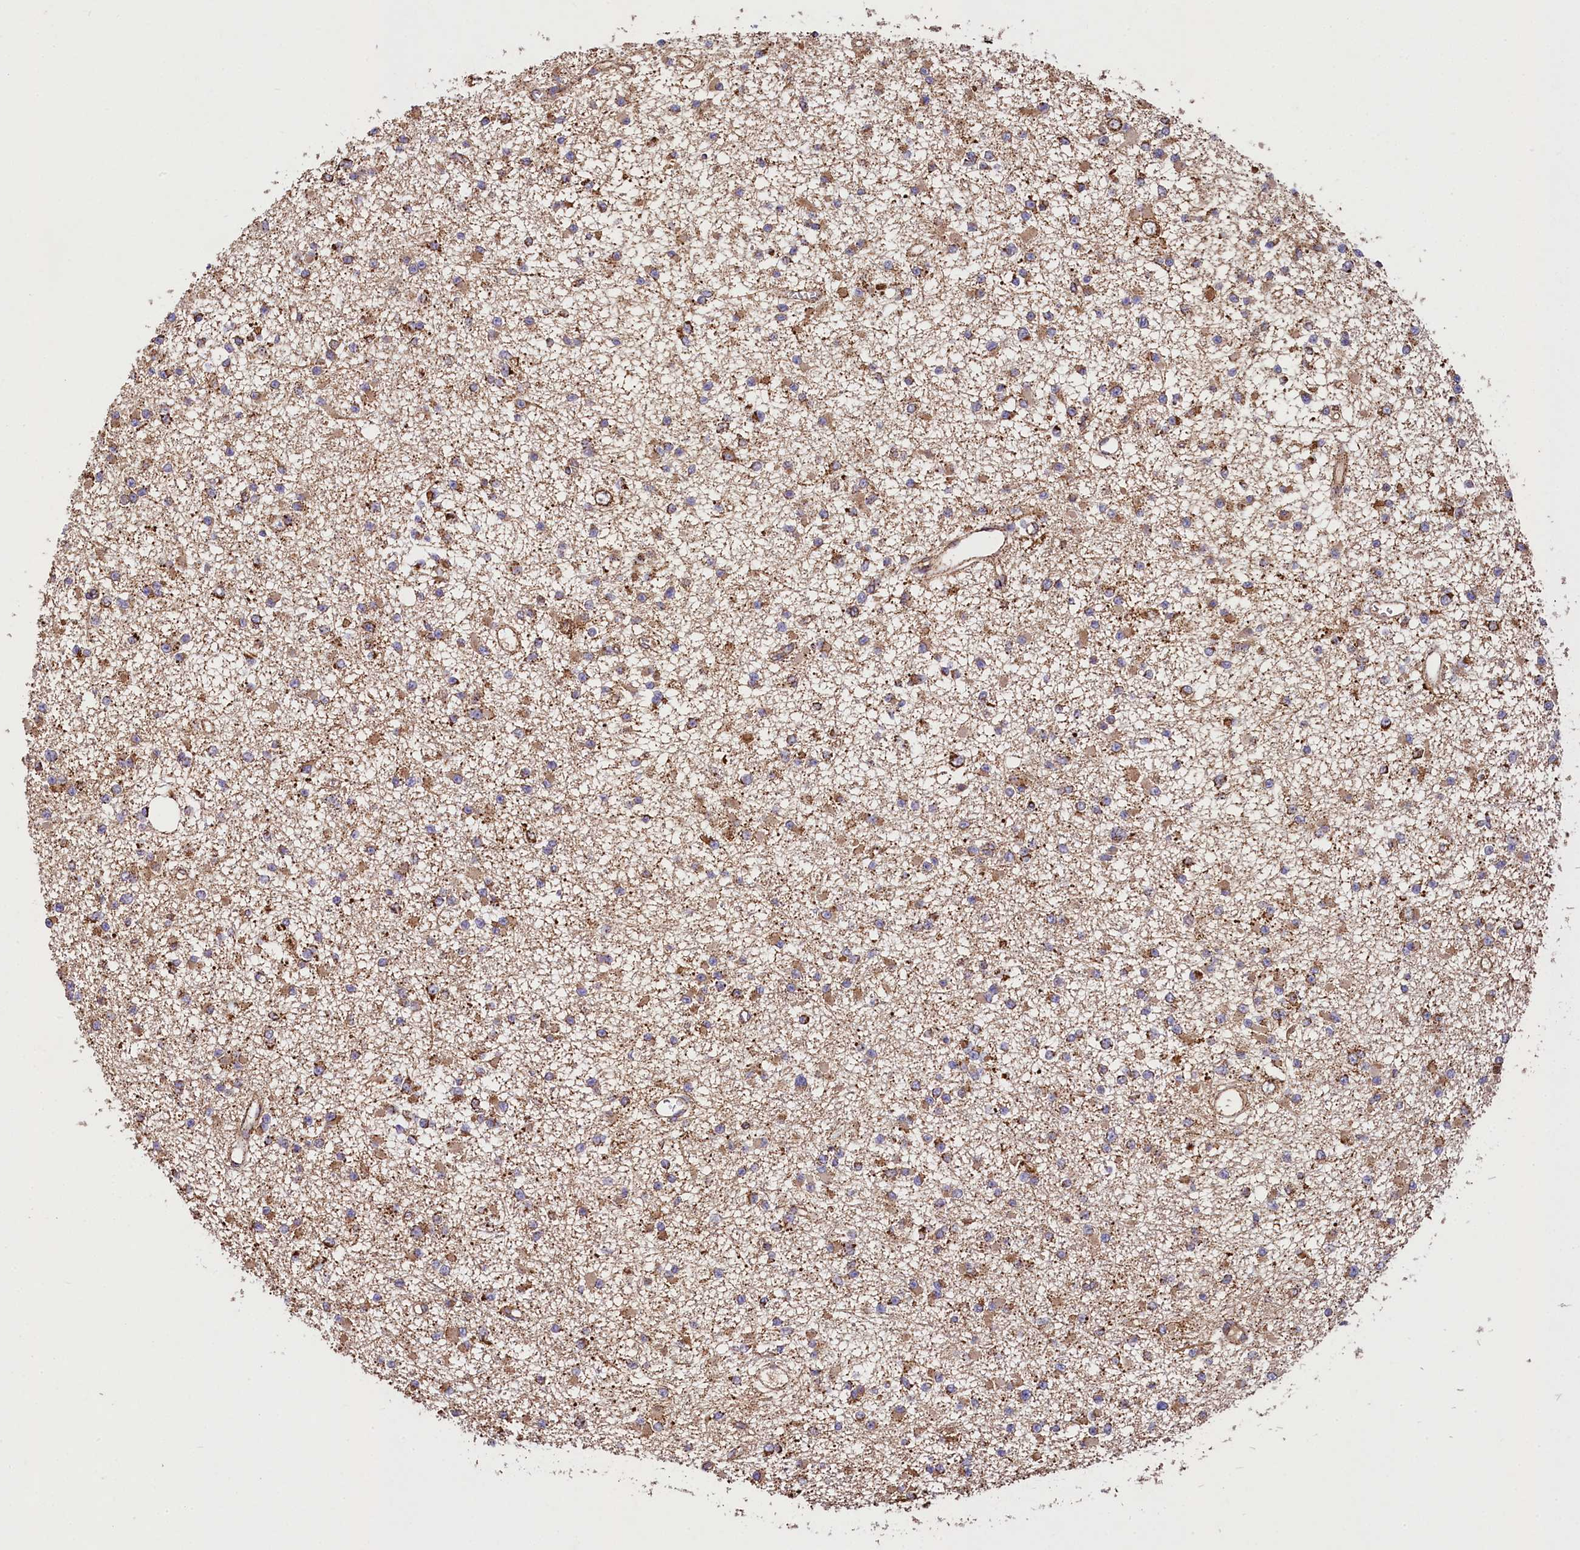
{"staining": {"intensity": "moderate", "quantity": ">75%", "location": "cytoplasmic/membranous"}, "tissue": "glioma", "cell_type": "Tumor cells", "image_type": "cancer", "snomed": [{"axis": "morphology", "description": "Glioma, malignant, Low grade"}, {"axis": "topography", "description": "Brain"}], "caption": "Moderate cytoplasmic/membranous staining for a protein is appreciated in about >75% of tumor cells of glioma using IHC.", "gene": "CLYBL", "patient": {"sex": "female", "age": 22}}